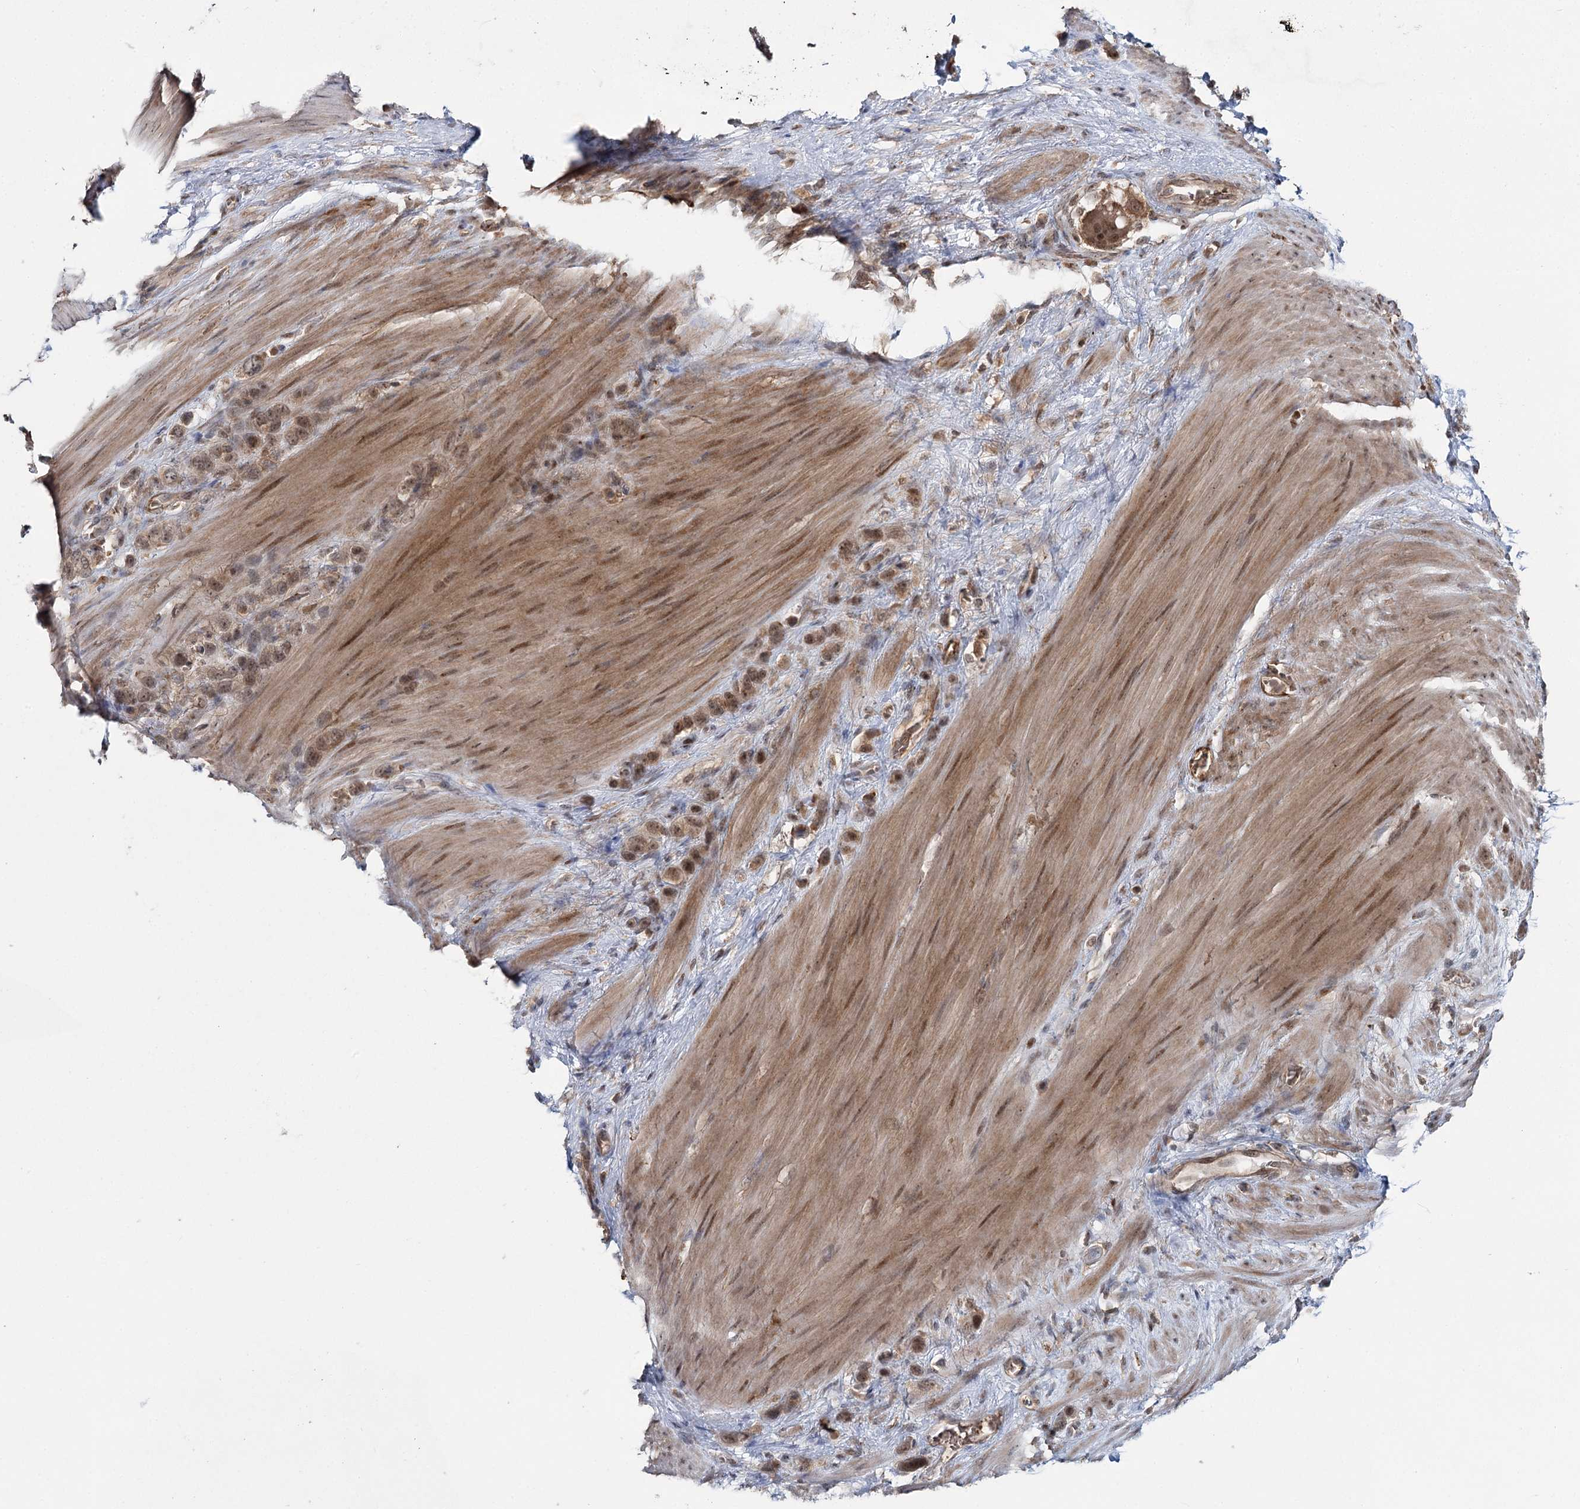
{"staining": {"intensity": "moderate", "quantity": ">75%", "location": "cytoplasmic/membranous,nuclear"}, "tissue": "stomach cancer", "cell_type": "Tumor cells", "image_type": "cancer", "snomed": [{"axis": "morphology", "description": "Adenocarcinoma, NOS"}, {"axis": "morphology", "description": "Adenocarcinoma, High grade"}, {"axis": "topography", "description": "Stomach, upper"}, {"axis": "topography", "description": "Stomach, lower"}], "caption": "Adenocarcinoma (high-grade) (stomach) stained with DAB immunohistochemistry exhibits medium levels of moderate cytoplasmic/membranous and nuclear staining in about >75% of tumor cells.", "gene": "WDR44", "patient": {"sex": "female", "age": 65}}